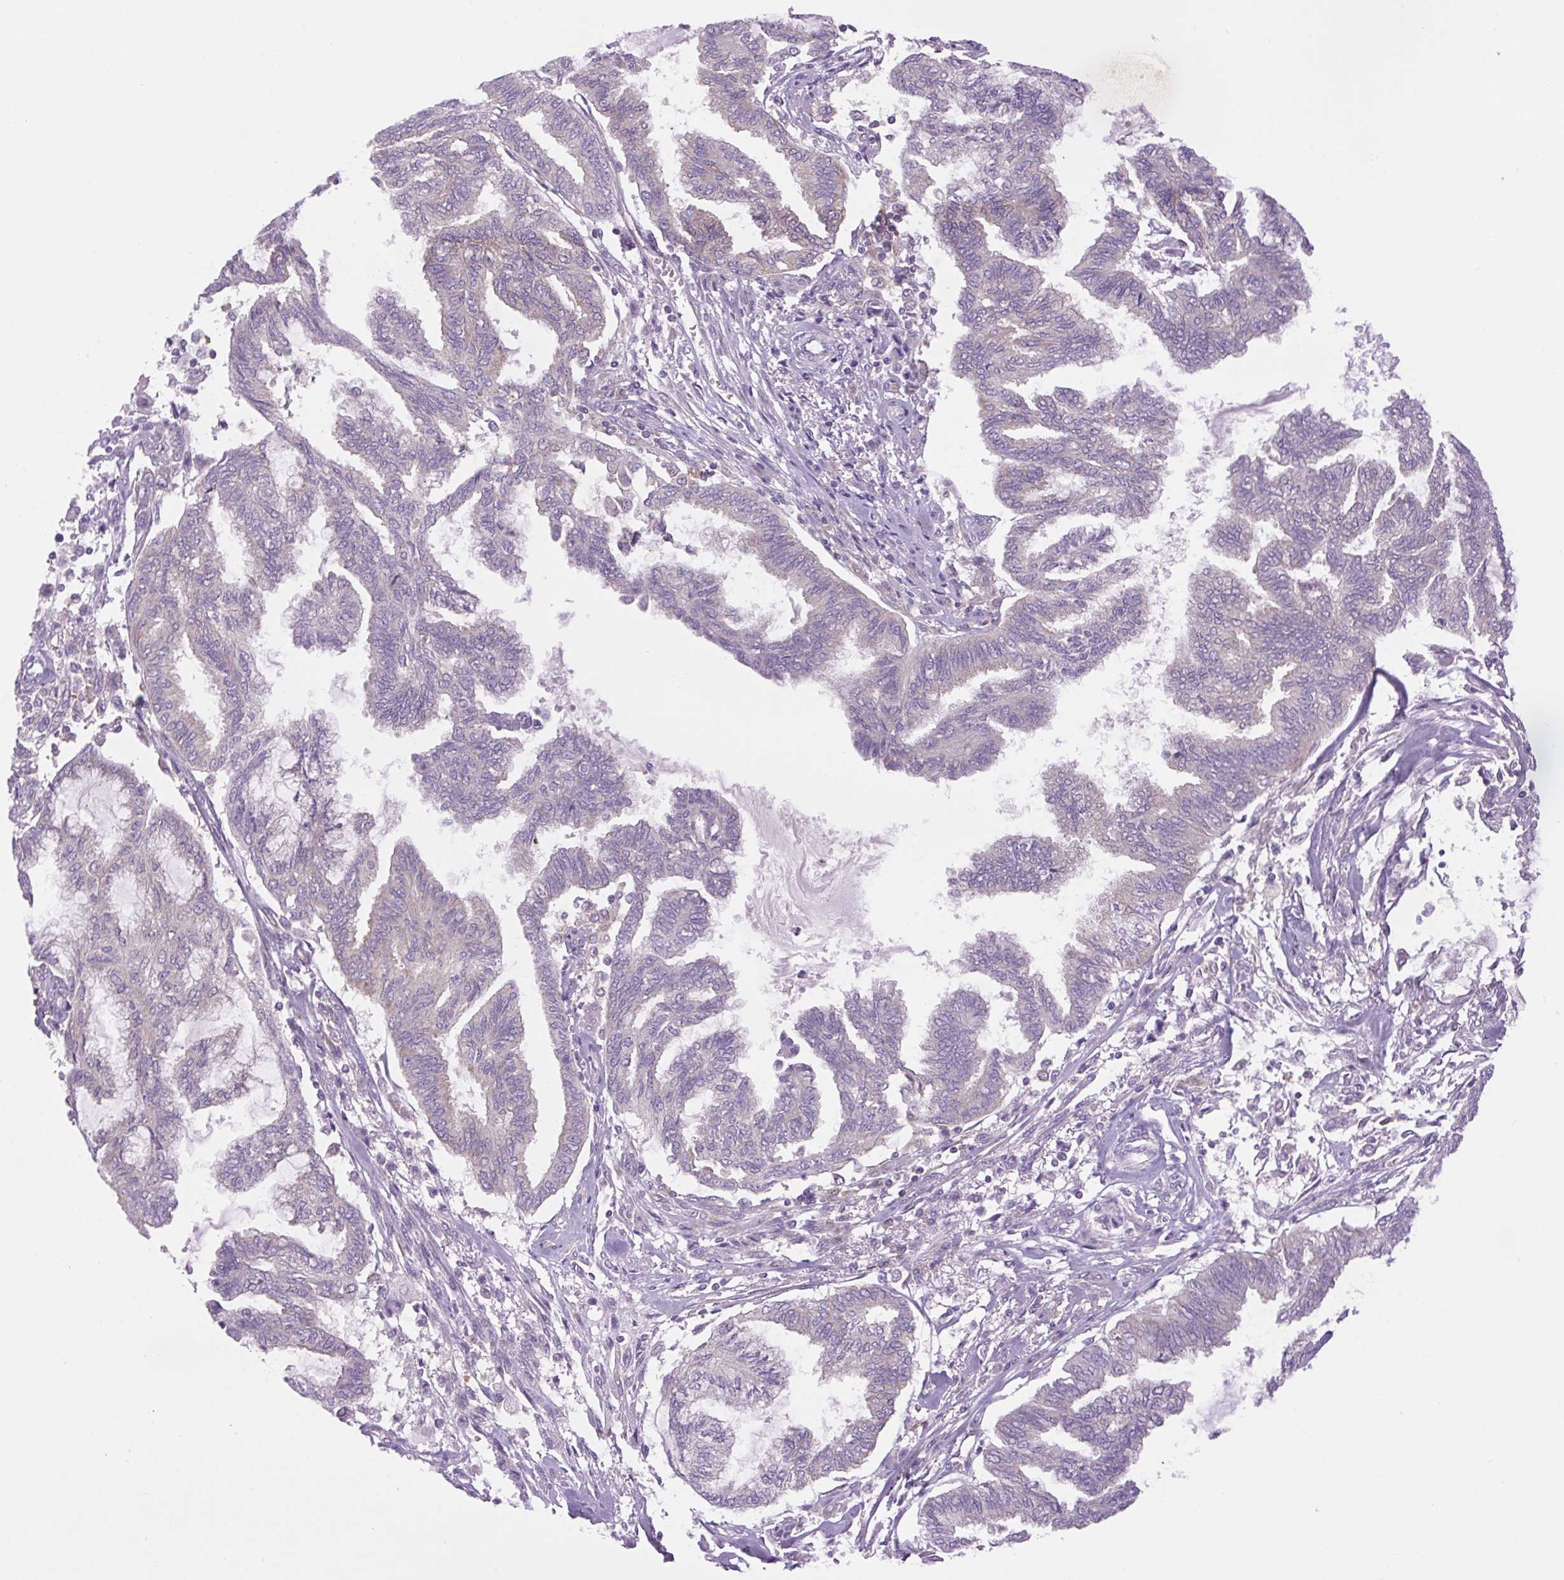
{"staining": {"intensity": "negative", "quantity": "none", "location": "none"}, "tissue": "endometrial cancer", "cell_type": "Tumor cells", "image_type": "cancer", "snomed": [{"axis": "morphology", "description": "Adenocarcinoma, NOS"}, {"axis": "topography", "description": "Endometrium"}], "caption": "The histopathology image demonstrates no staining of tumor cells in endometrial cancer (adenocarcinoma).", "gene": "MINK1", "patient": {"sex": "female", "age": 86}}